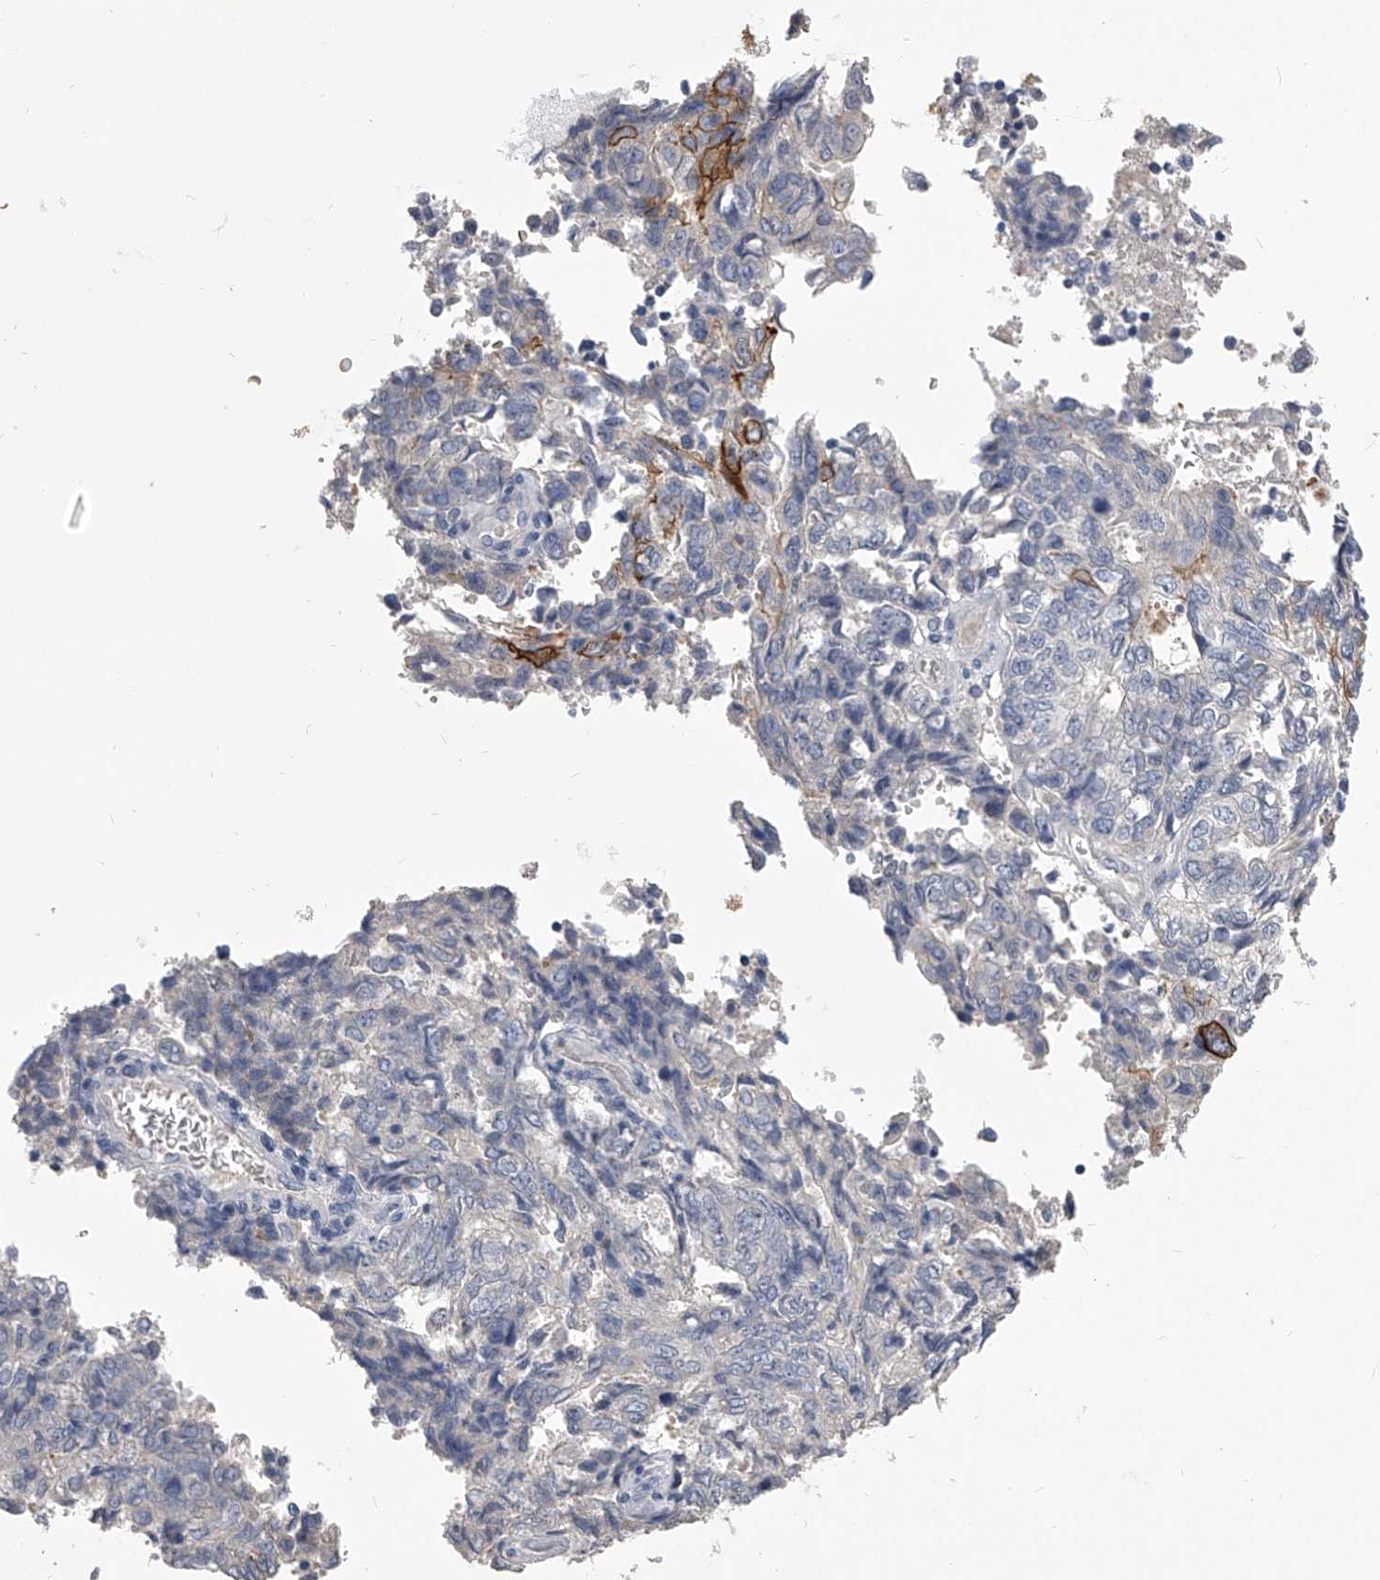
{"staining": {"intensity": "negative", "quantity": "none", "location": "none"}, "tissue": "endometrial cancer", "cell_type": "Tumor cells", "image_type": "cancer", "snomed": [{"axis": "morphology", "description": "Adenocarcinoma, NOS"}, {"axis": "topography", "description": "Endometrium"}], "caption": "There is no significant expression in tumor cells of adenocarcinoma (endometrial). The staining is performed using DAB (3,3'-diaminobenzidine) brown chromogen with nuclei counter-stained in using hematoxylin.", "gene": "MDN1", "patient": {"sex": "female", "age": 80}}